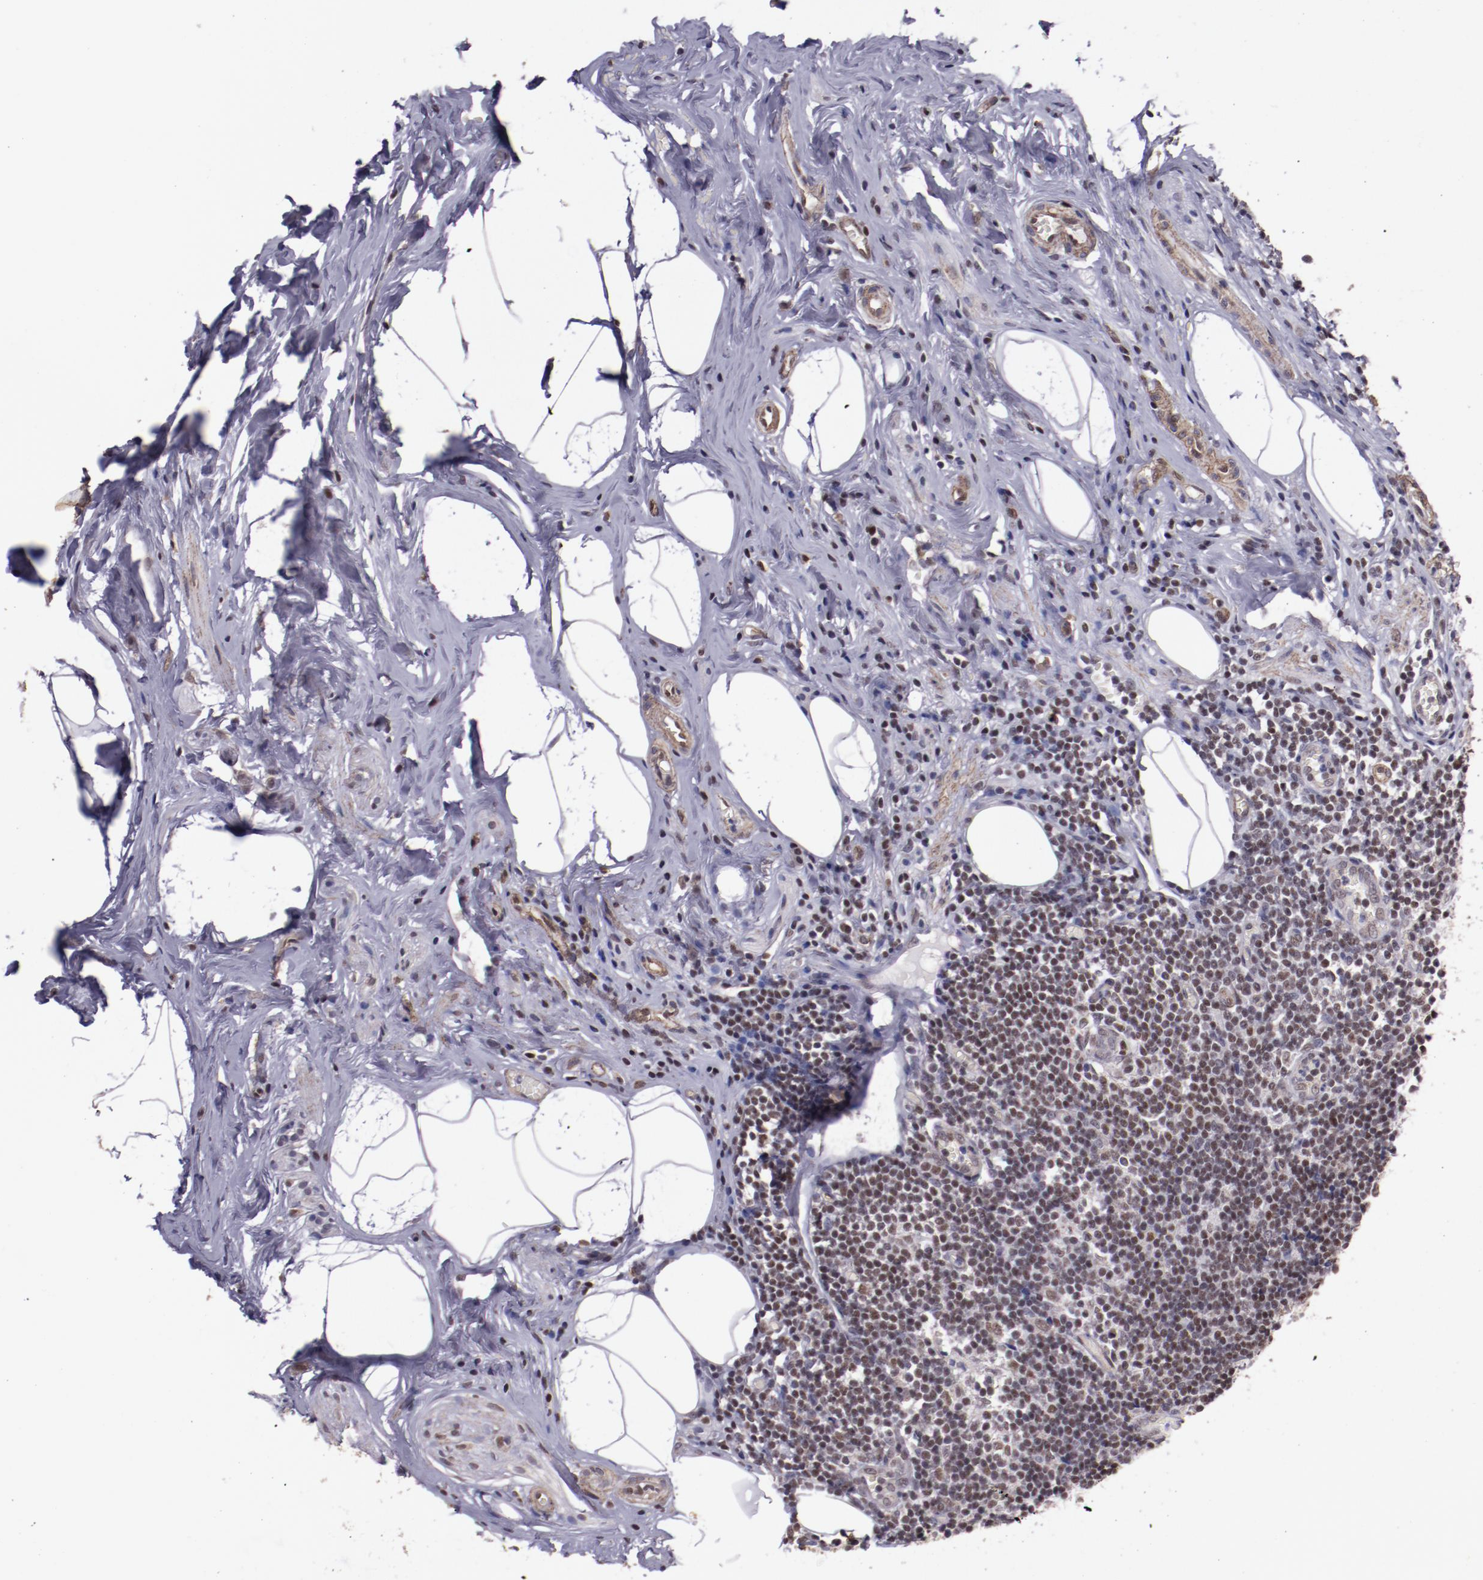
{"staining": {"intensity": "weak", "quantity": ">75%", "location": "nuclear"}, "tissue": "appendix", "cell_type": "Glandular cells", "image_type": "normal", "snomed": [{"axis": "morphology", "description": "Normal tissue, NOS"}, {"axis": "topography", "description": "Appendix"}], "caption": "Immunohistochemical staining of unremarkable appendix displays >75% levels of weak nuclear protein expression in about >75% of glandular cells.", "gene": "ELF1", "patient": {"sex": "male", "age": 38}}